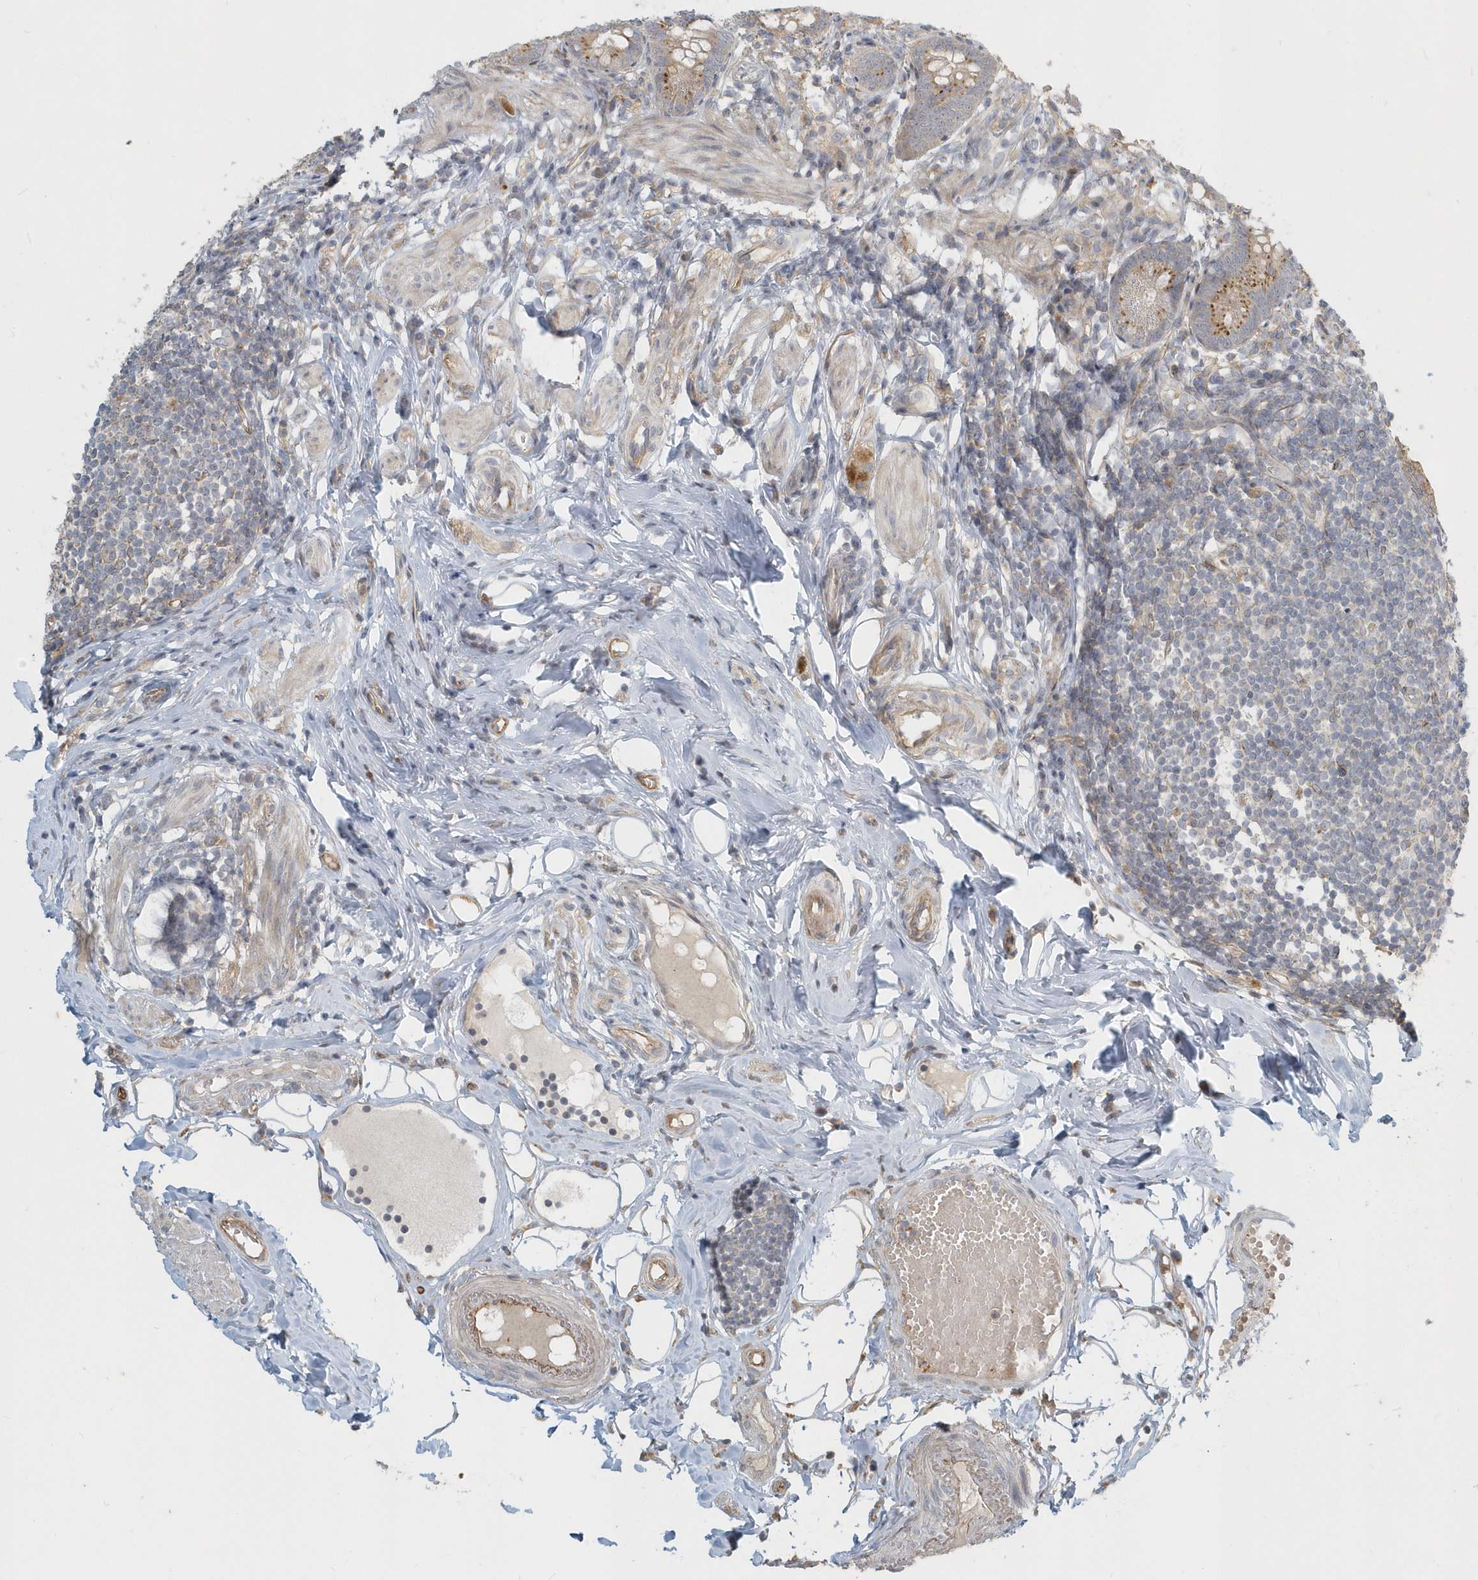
{"staining": {"intensity": "moderate", "quantity": ">75%", "location": "cytoplasmic/membranous"}, "tissue": "appendix", "cell_type": "Glandular cells", "image_type": "normal", "snomed": [{"axis": "morphology", "description": "Normal tissue, NOS"}, {"axis": "topography", "description": "Appendix"}], "caption": "IHC staining of benign appendix, which displays medium levels of moderate cytoplasmic/membranous staining in about >75% of glandular cells indicating moderate cytoplasmic/membranous protein expression. The staining was performed using DAB (brown) for protein detection and nuclei were counterstained in hematoxylin (blue).", "gene": "NAPB", "patient": {"sex": "female", "age": 62}}